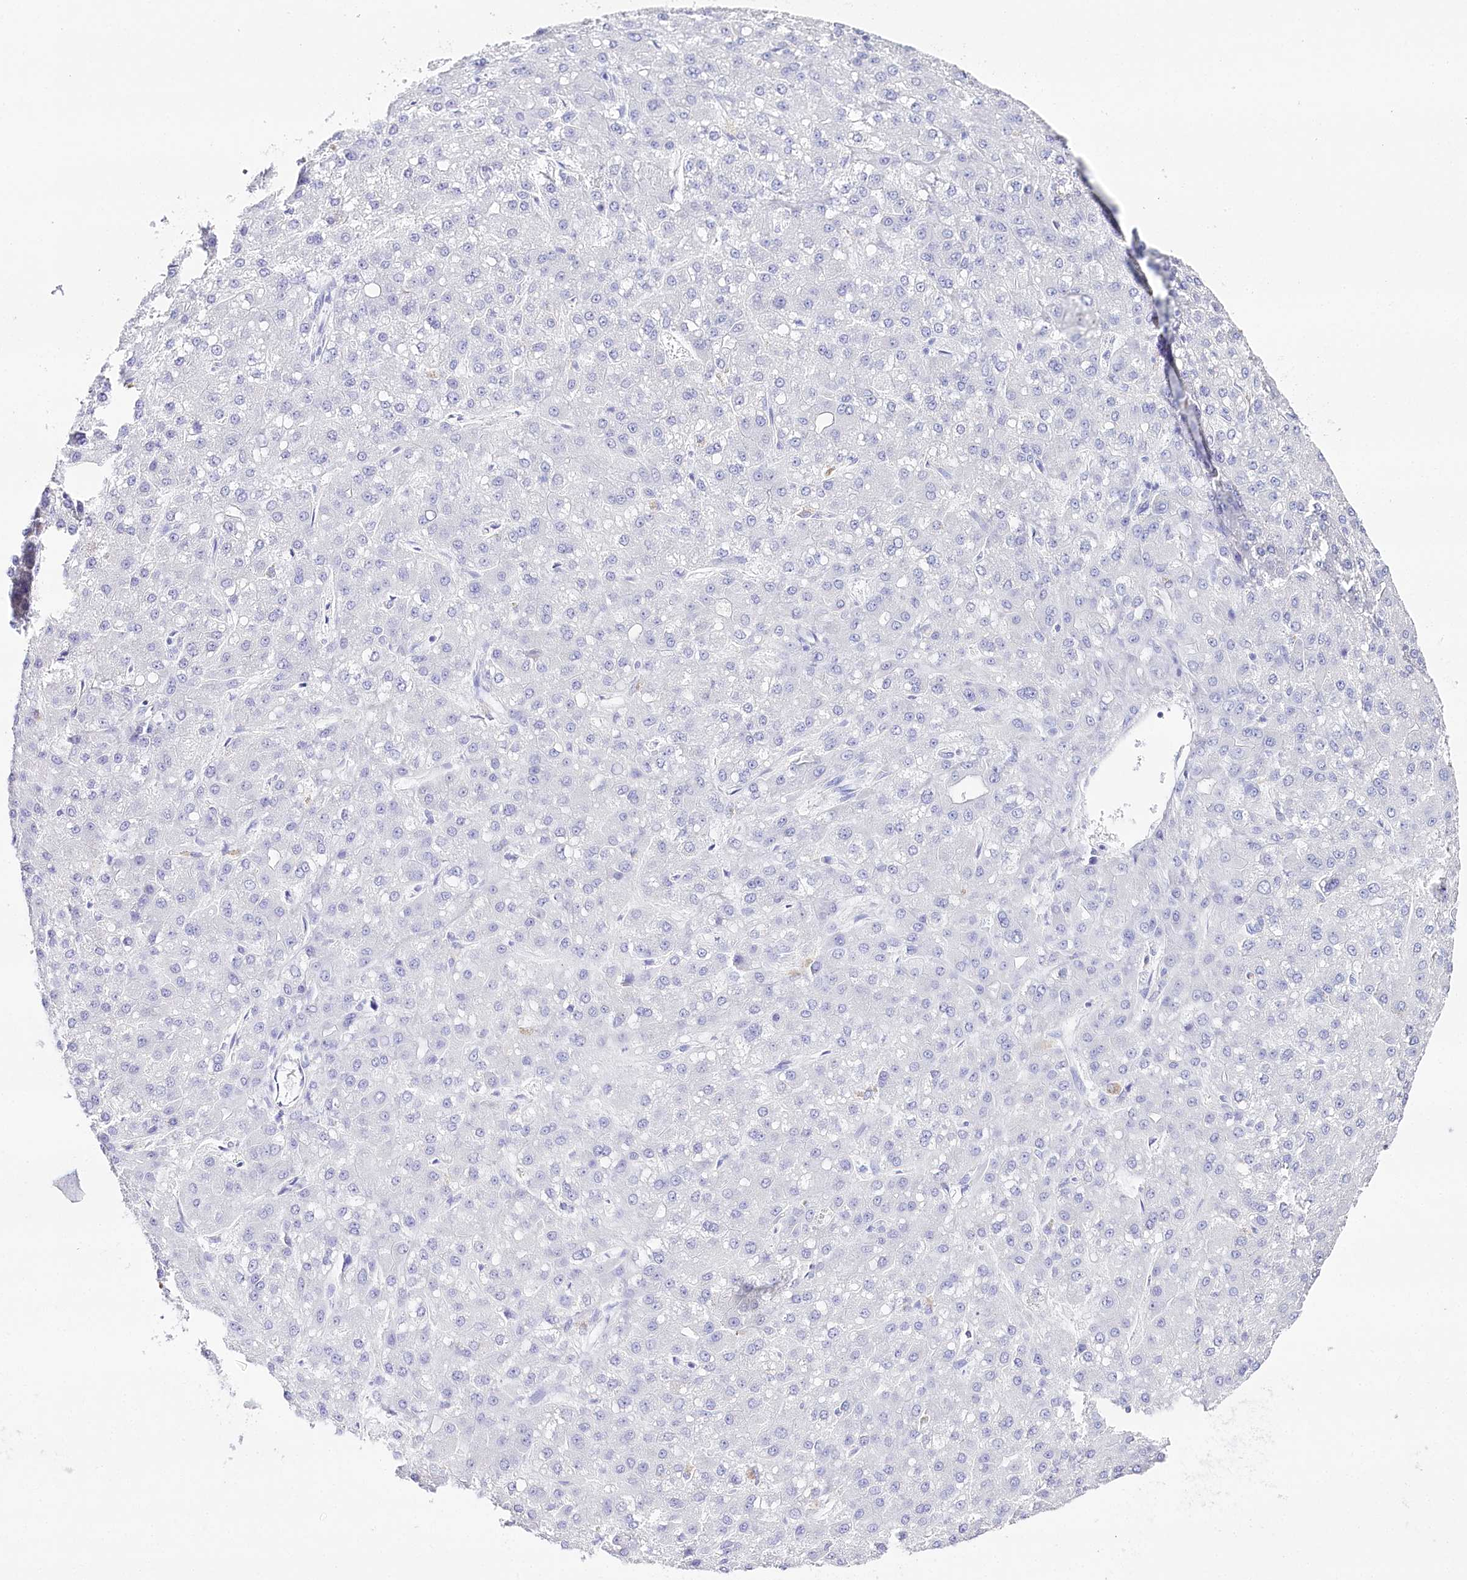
{"staining": {"intensity": "negative", "quantity": "none", "location": "none"}, "tissue": "liver cancer", "cell_type": "Tumor cells", "image_type": "cancer", "snomed": [{"axis": "morphology", "description": "Carcinoma, Hepatocellular, NOS"}, {"axis": "topography", "description": "Liver"}], "caption": "A high-resolution histopathology image shows immunohistochemistry (IHC) staining of liver cancer, which reveals no significant staining in tumor cells. (Immunohistochemistry, brightfield microscopy, high magnification).", "gene": "CSN3", "patient": {"sex": "male", "age": 67}}